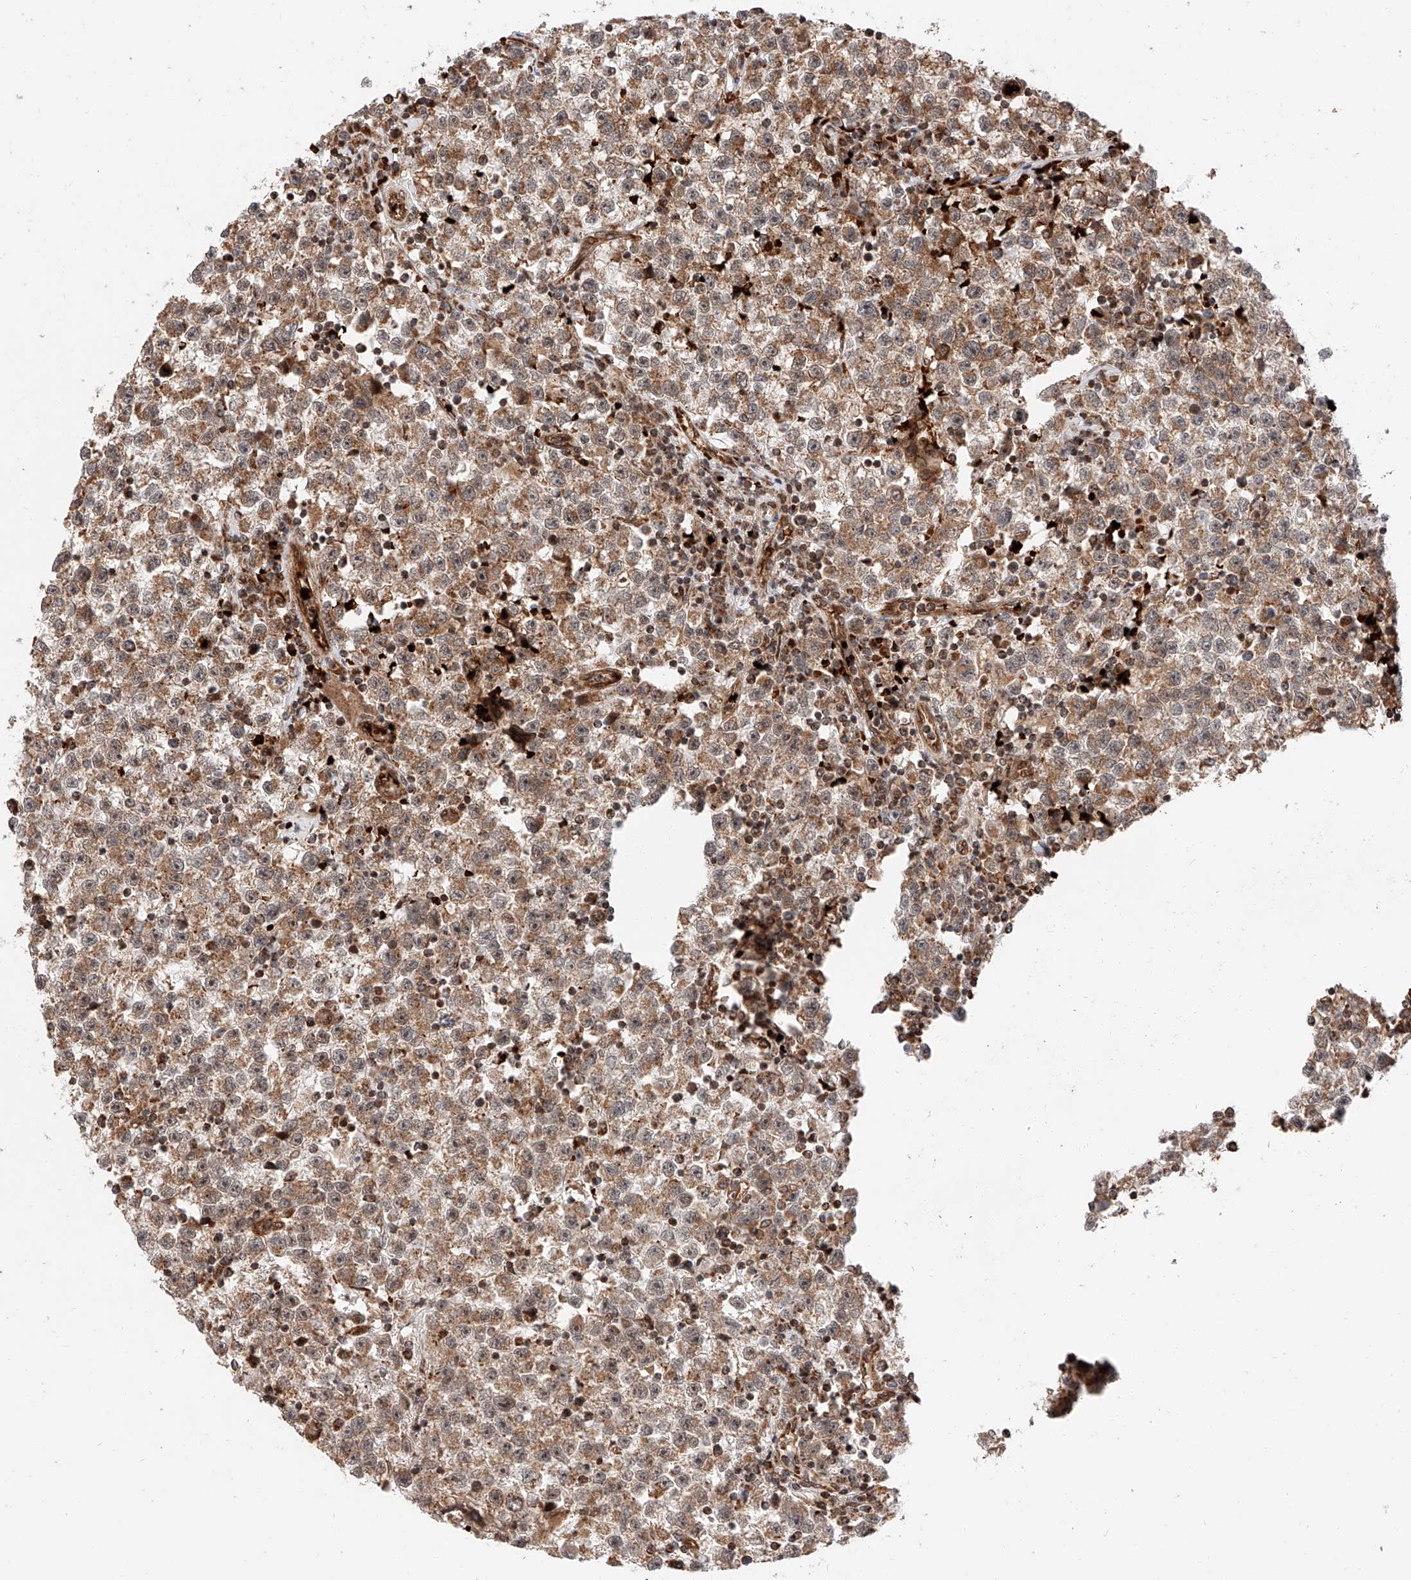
{"staining": {"intensity": "moderate", "quantity": ">75%", "location": "cytoplasmic/membranous"}, "tissue": "testis cancer", "cell_type": "Tumor cells", "image_type": "cancer", "snomed": [{"axis": "morphology", "description": "Seminoma, NOS"}, {"axis": "topography", "description": "Testis"}], "caption": "Immunohistochemistry (IHC) staining of seminoma (testis), which displays medium levels of moderate cytoplasmic/membranous expression in approximately >75% of tumor cells indicating moderate cytoplasmic/membranous protein positivity. The staining was performed using DAB (3,3'-diaminobenzidine) (brown) for protein detection and nuclei were counterstained in hematoxylin (blue).", "gene": "THTPA", "patient": {"sex": "male", "age": 22}}